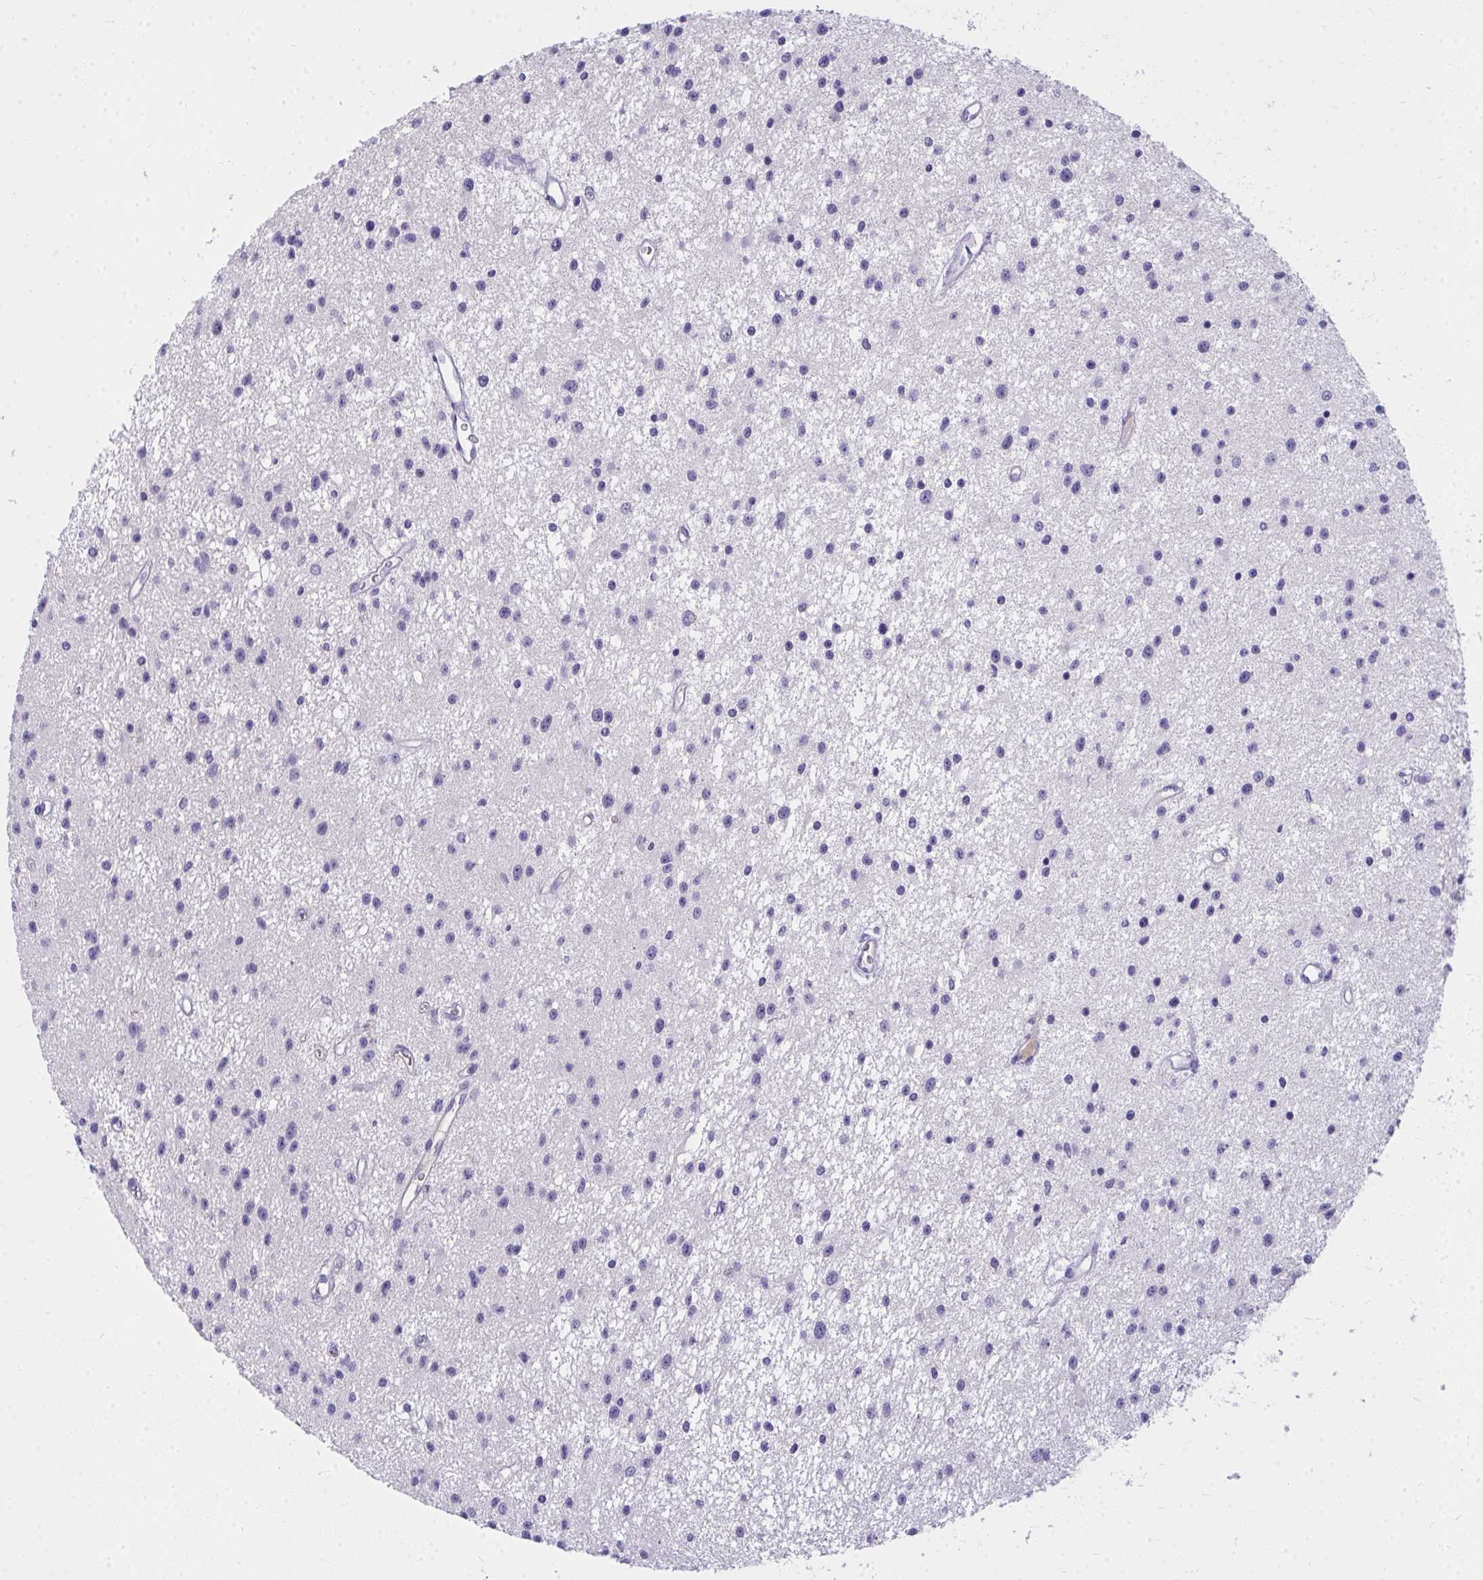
{"staining": {"intensity": "negative", "quantity": "none", "location": "none"}, "tissue": "glioma", "cell_type": "Tumor cells", "image_type": "cancer", "snomed": [{"axis": "morphology", "description": "Glioma, malignant, Low grade"}, {"axis": "topography", "description": "Brain"}], "caption": "There is no significant staining in tumor cells of glioma. The staining is performed using DAB brown chromogen with nuclei counter-stained in using hematoxylin.", "gene": "TSBP1", "patient": {"sex": "male", "age": 43}}